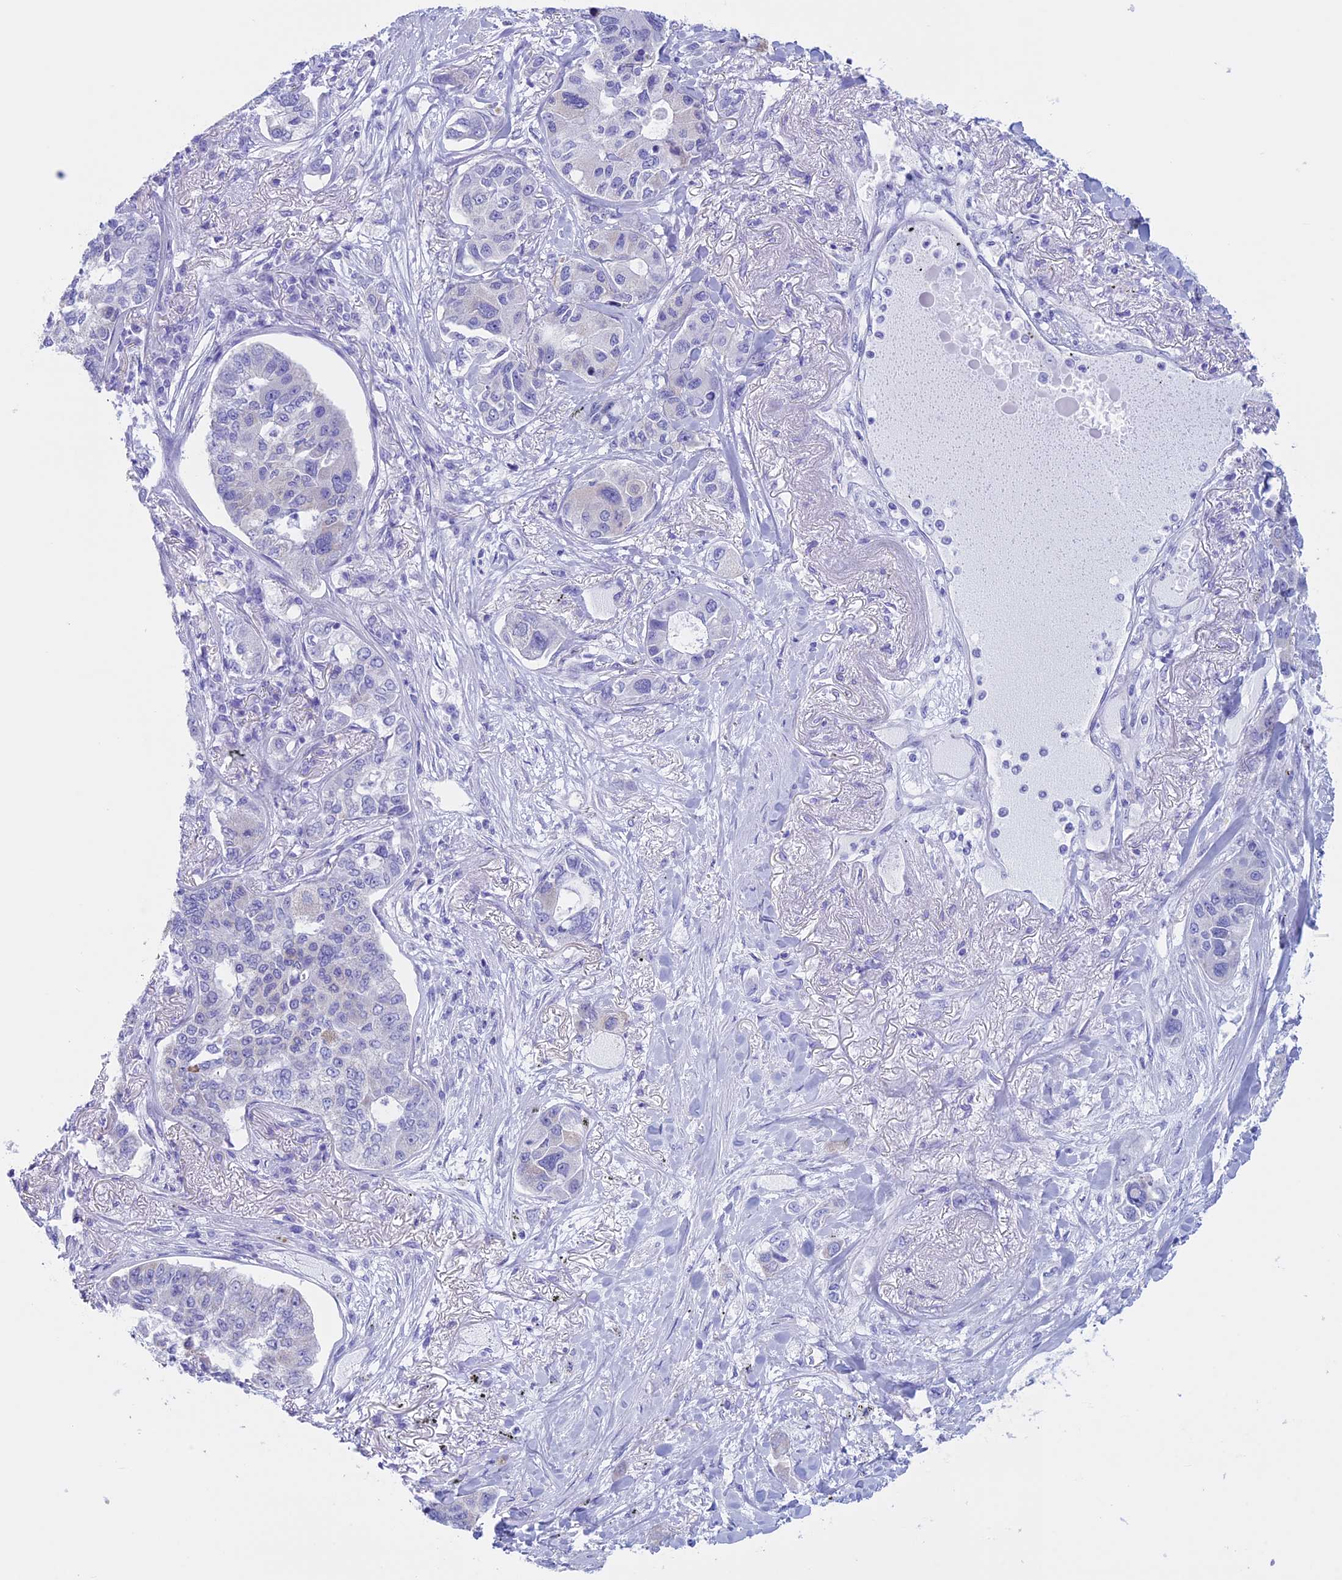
{"staining": {"intensity": "negative", "quantity": "none", "location": "none"}, "tissue": "lung cancer", "cell_type": "Tumor cells", "image_type": "cancer", "snomed": [{"axis": "morphology", "description": "Adenocarcinoma, NOS"}, {"axis": "topography", "description": "Lung"}], "caption": "Tumor cells are negative for protein expression in human adenocarcinoma (lung).", "gene": "RP1", "patient": {"sex": "male", "age": 49}}